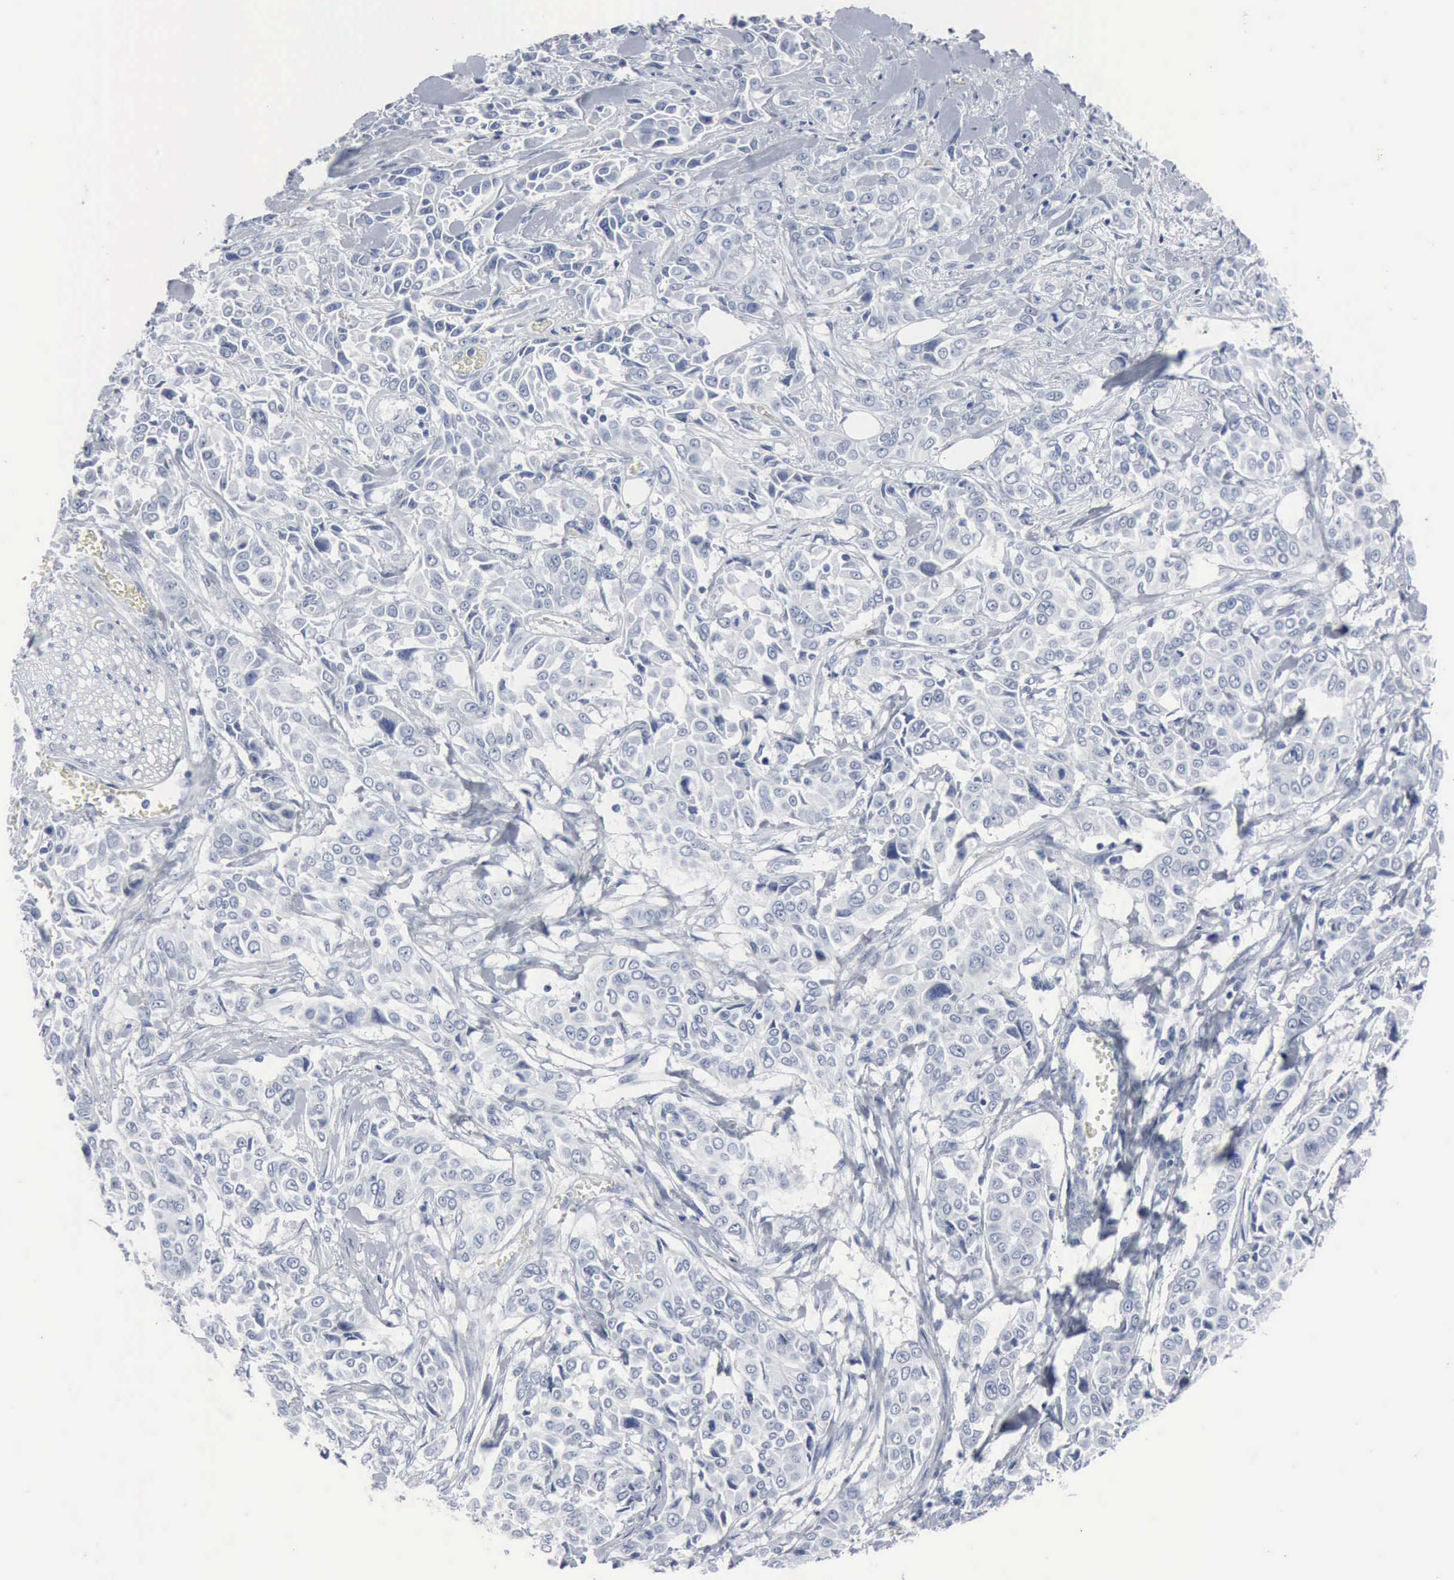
{"staining": {"intensity": "negative", "quantity": "none", "location": "none"}, "tissue": "pancreatic cancer", "cell_type": "Tumor cells", "image_type": "cancer", "snomed": [{"axis": "morphology", "description": "Adenocarcinoma, NOS"}, {"axis": "topography", "description": "Pancreas"}], "caption": "Pancreatic cancer stained for a protein using immunohistochemistry demonstrates no staining tumor cells.", "gene": "DMD", "patient": {"sex": "female", "age": 52}}